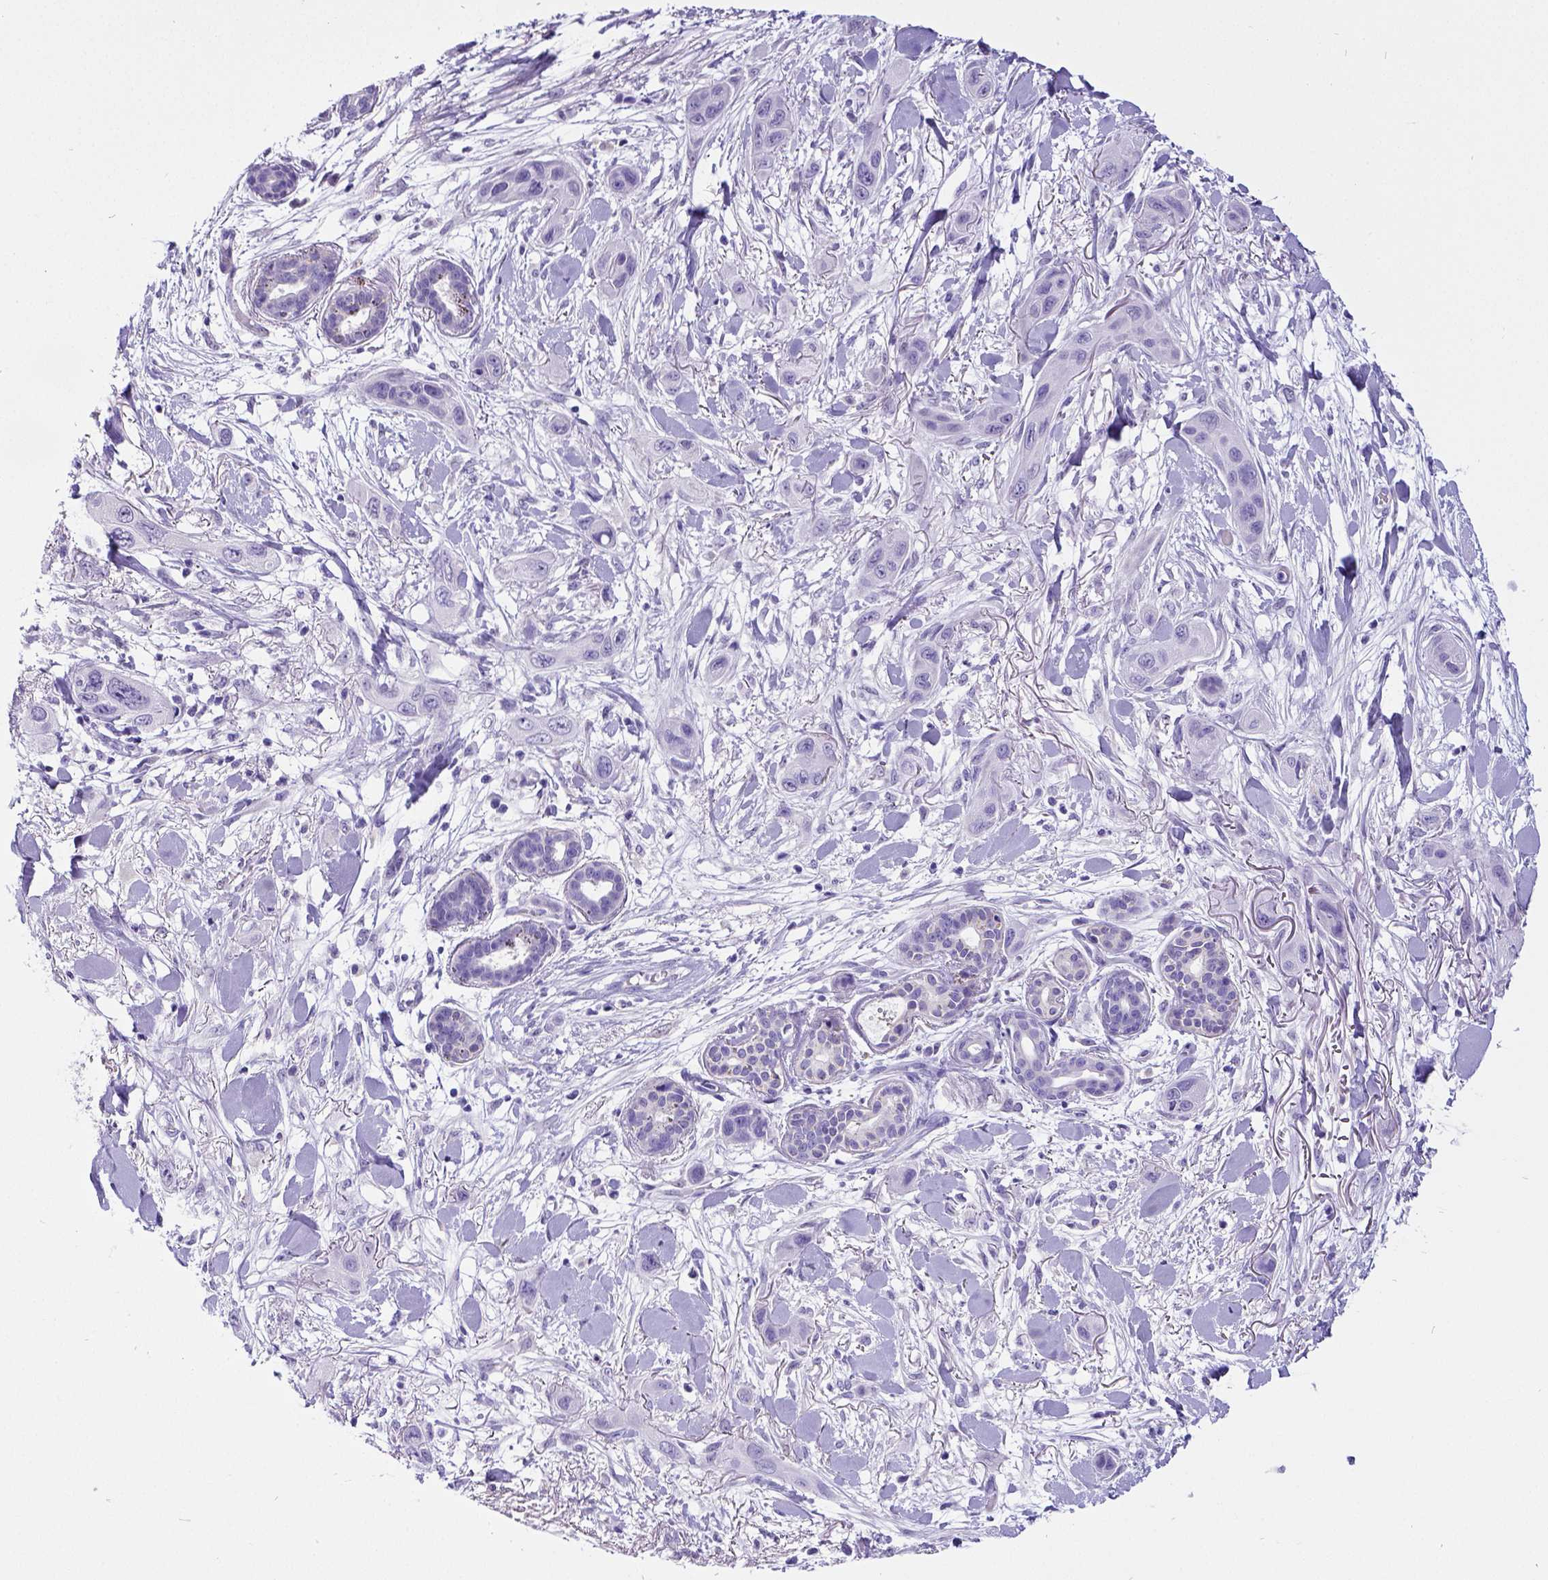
{"staining": {"intensity": "negative", "quantity": "none", "location": "none"}, "tissue": "skin cancer", "cell_type": "Tumor cells", "image_type": "cancer", "snomed": [{"axis": "morphology", "description": "Squamous cell carcinoma, NOS"}, {"axis": "topography", "description": "Skin"}], "caption": "A micrograph of squamous cell carcinoma (skin) stained for a protein demonstrates no brown staining in tumor cells. (DAB (3,3'-diaminobenzidine) immunohistochemistry visualized using brightfield microscopy, high magnification).", "gene": "SATB2", "patient": {"sex": "male", "age": 79}}